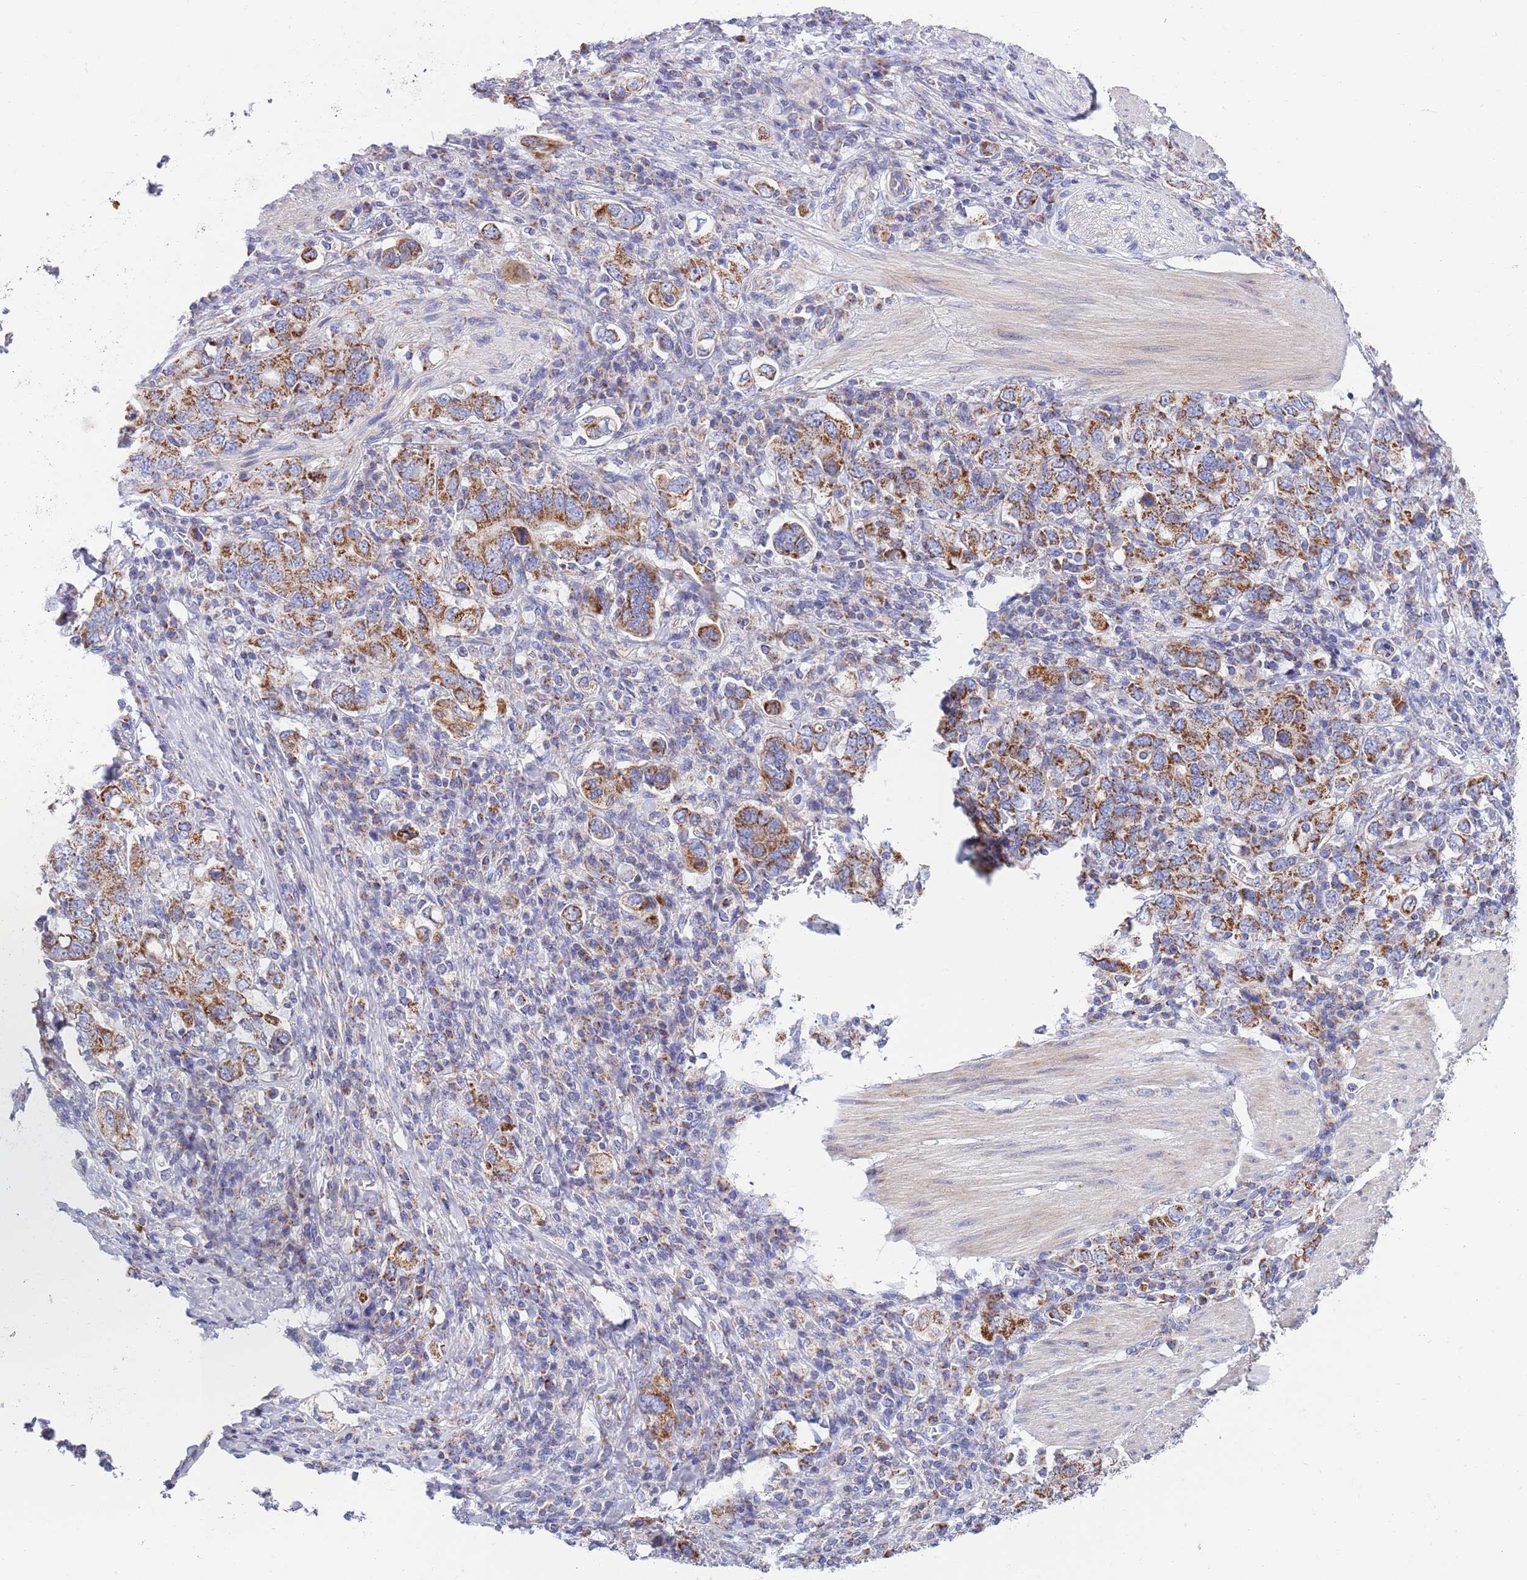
{"staining": {"intensity": "strong", "quantity": ">75%", "location": "cytoplasmic/membranous"}, "tissue": "stomach cancer", "cell_type": "Tumor cells", "image_type": "cancer", "snomed": [{"axis": "morphology", "description": "Adenocarcinoma, NOS"}, {"axis": "topography", "description": "Stomach, upper"}, {"axis": "topography", "description": "Stomach"}], "caption": "Tumor cells reveal high levels of strong cytoplasmic/membranous expression in approximately >75% of cells in adenocarcinoma (stomach).", "gene": "EMC8", "patient": {"sex": "male", "age": 62}}